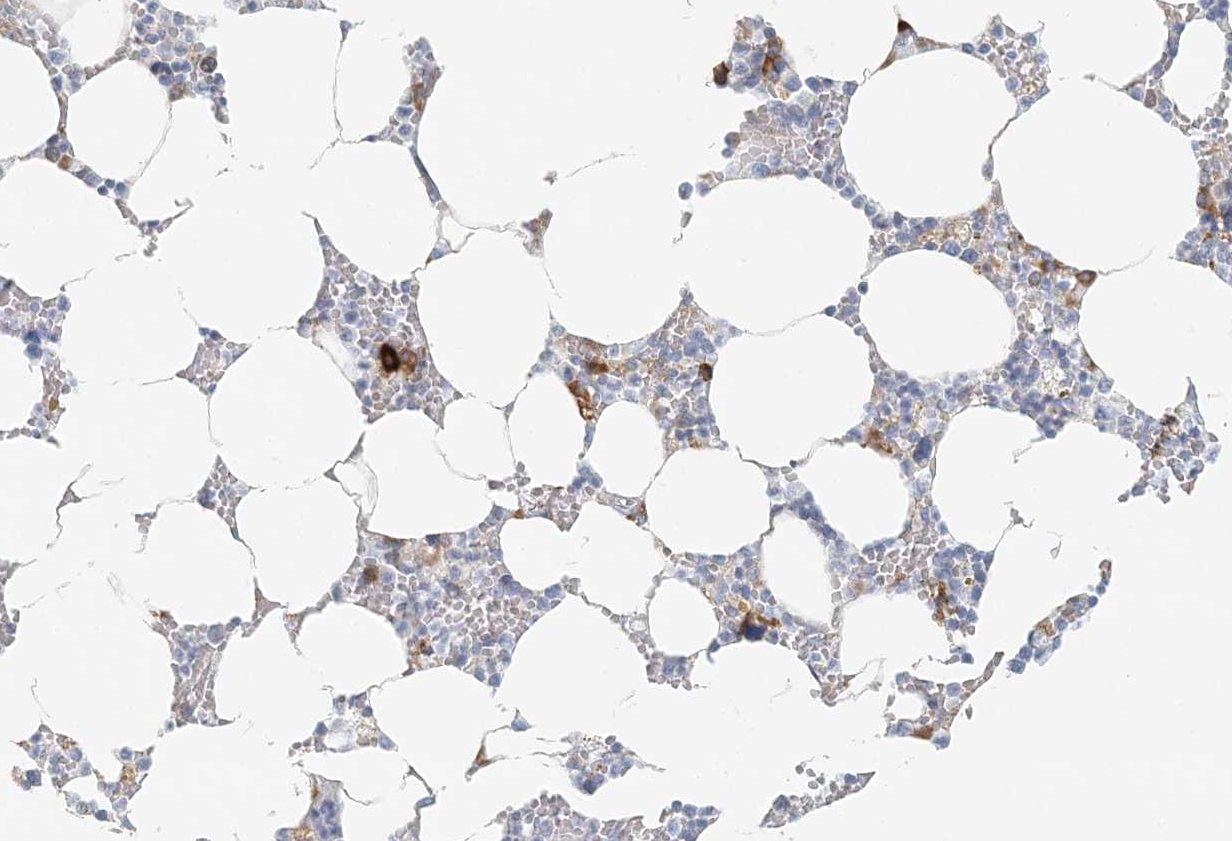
{"staining": {"intensity": "strong", "quantity": "<25%", "location": "cytoplasmic/membranous"}, "tissue": "bone marrow", "cell_type": "Hematopoietic cells", "image_type": "normal", "snomed": [{"axis": "morphology", "description": "Normal tissue, NOS"}, {"axis": "topography", "description": "Bone marrow"}], "caption": "A high-resolution micrograph shows immunohistochemistry (IHC) staining of normal bone marrow, which demonstrates strong cytoplasmic/membranous staining in approximately <25% of hematopoietic cells.", "gene": "STK11IP", "patient": {"sex": "male", "age": 70}}